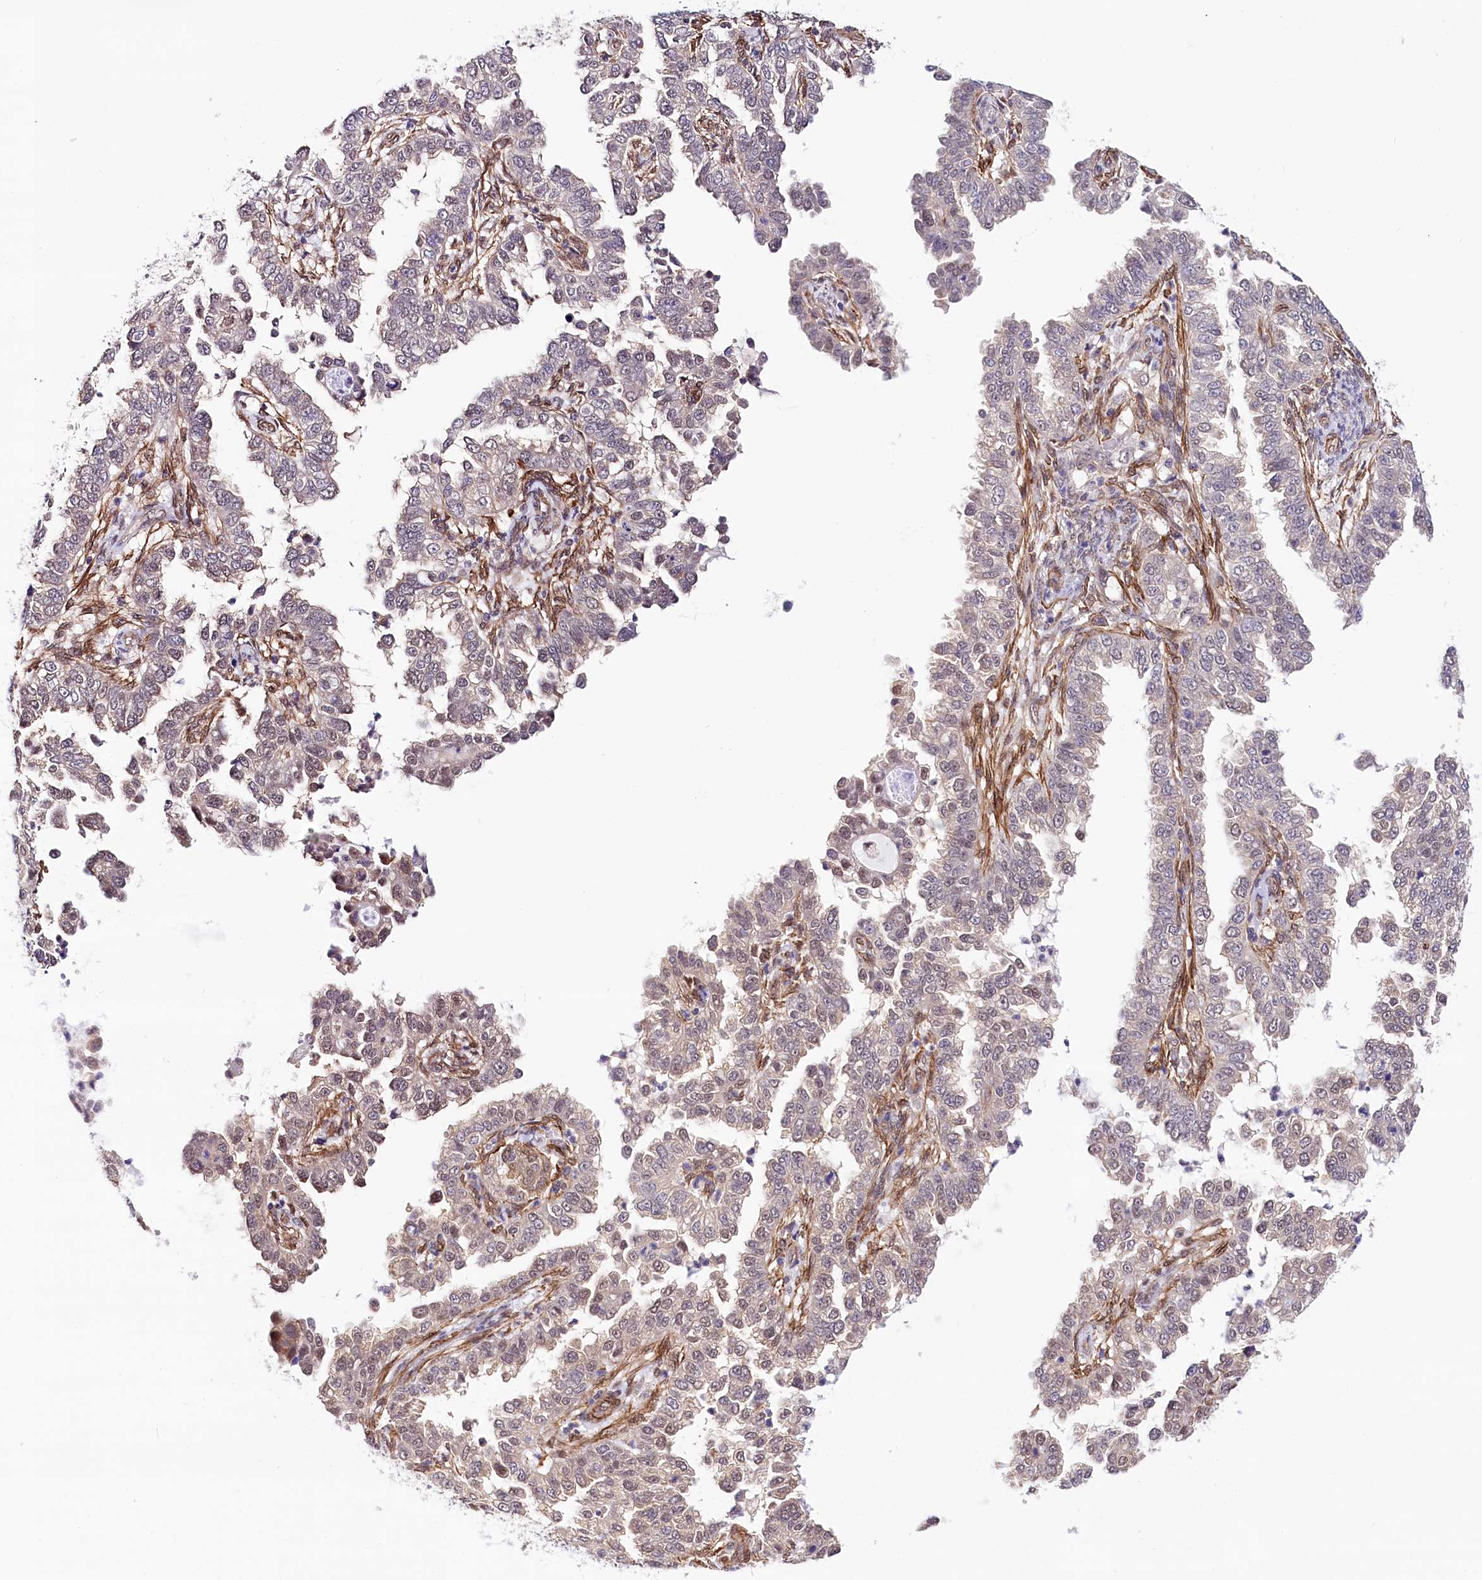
{"staining": {"intensity": "weak", "quantity": "25%-75%", "location": "nuclear"}, "tissue": "endometrial cancer", "cell_type": "Tumor cells", "image_type": "cancer", "snomed": [{"axis": "morphology", "description": "Adenocarcinoma, NOS"}, {"axis": "topography", "description": "Endometrium"}], "caption": "Protein staining demonstrates weak nuclear staining in about 25%-75% of tumor cells in adenocarcinoma (endometrial). The staining was performed using DAB, with brown indicating positive protein expression. Nuclei are stained blue with hematoxylin.", "gene": "PPP2R5B", "patient": {"sex": "female", "age": 85}}